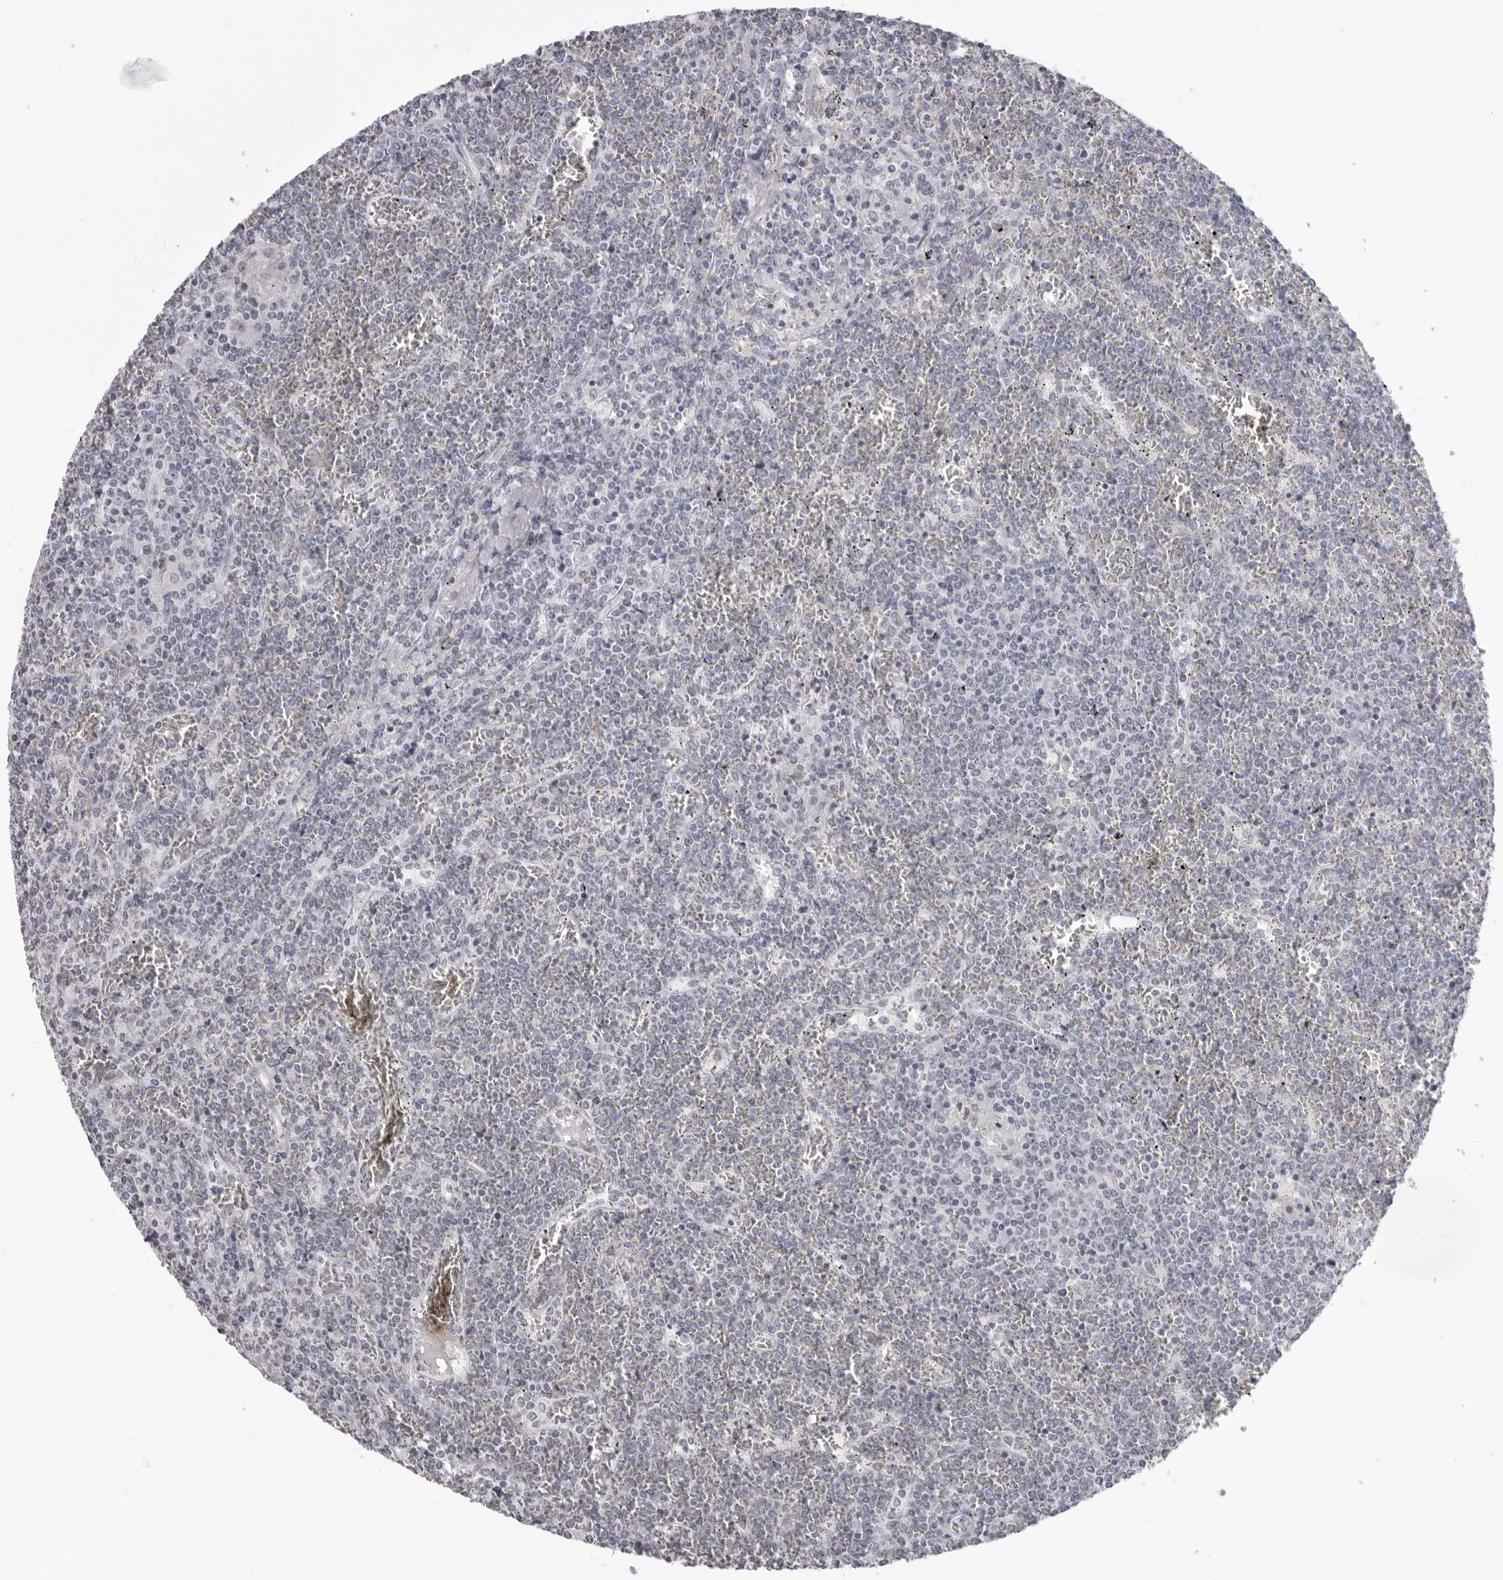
{"staining": {"intensity": "negative", "quantity": "none", "location": "none"}, "tissue": "lymphoma", "cell_type": "Tumor cells", "image_type": "cancer", "snomed": [{"axis": "morphology", "description": "Malignant lymphoma, non-Hodgkin's type, Low grade"}, {"axis": "topography", "description": "Spleen"}], "caption": "IHC histopathology image of neoplastic tissue: lymphoma stained with DAB exhibits no significant protein positivity in tumor cells.", "gene": "ESPN", "patient": {"sex": "female", "age": 19}}